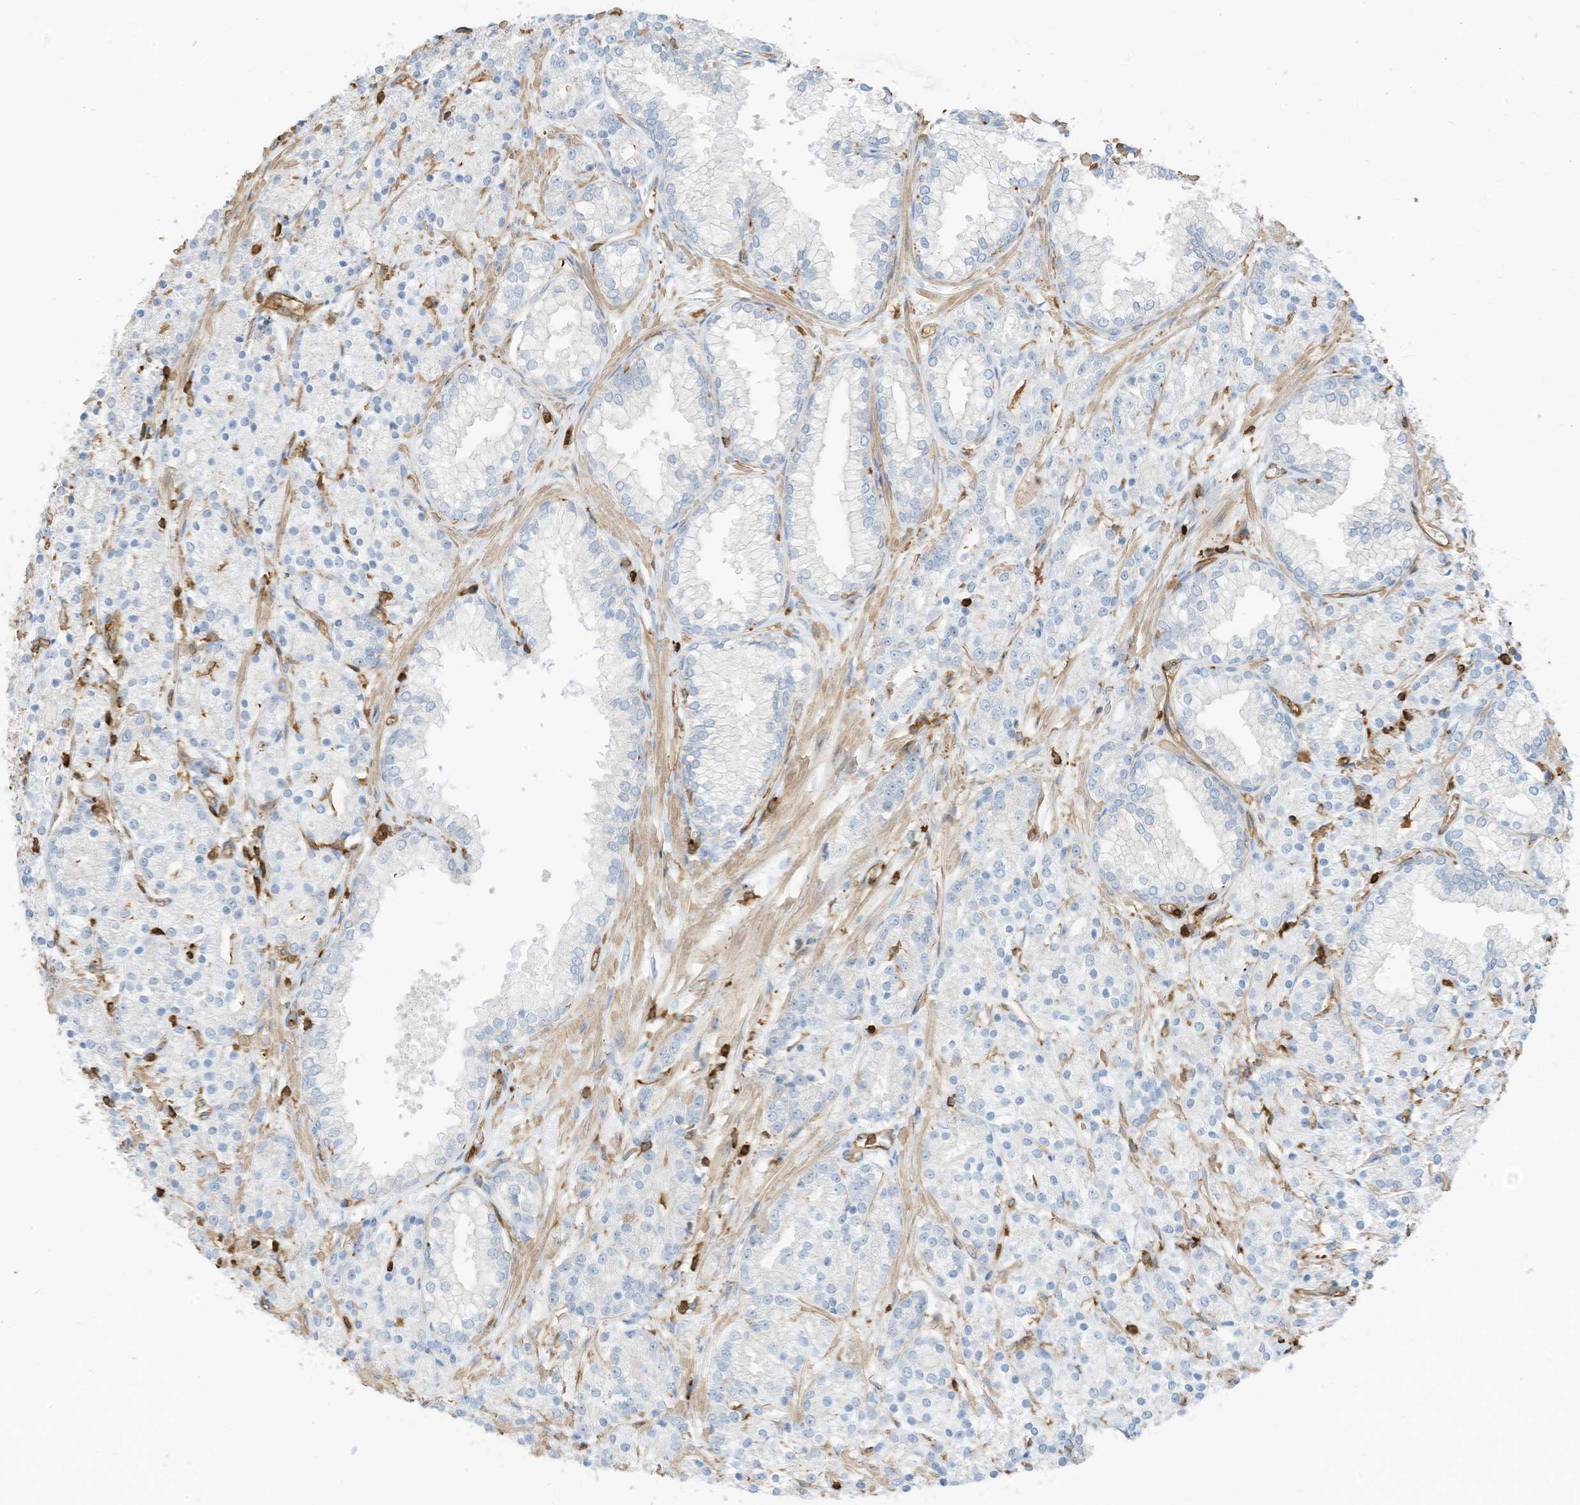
{"staining": {"intensity": "negative", "quantity": "none", "location": "none"}, "tissue": "prostate cancer", "cell_type": "Tumor cells", "image_type": "cancer", "snomed": [{"axis": "morphology", "description": "Adenocarcinoma, High grade"}, {"axis": "topography", "description": "Prostate"}], "caption": "Immunohistochemistry (IHC) micrograph of neoplastic tissue: prostate adenocarcinoma (high-grade) stained with DAB exhibits no significant protein positivity in tumor cells.", "gene": "ARHGAP25", "patient": {"sex": "male", "age": 69}}